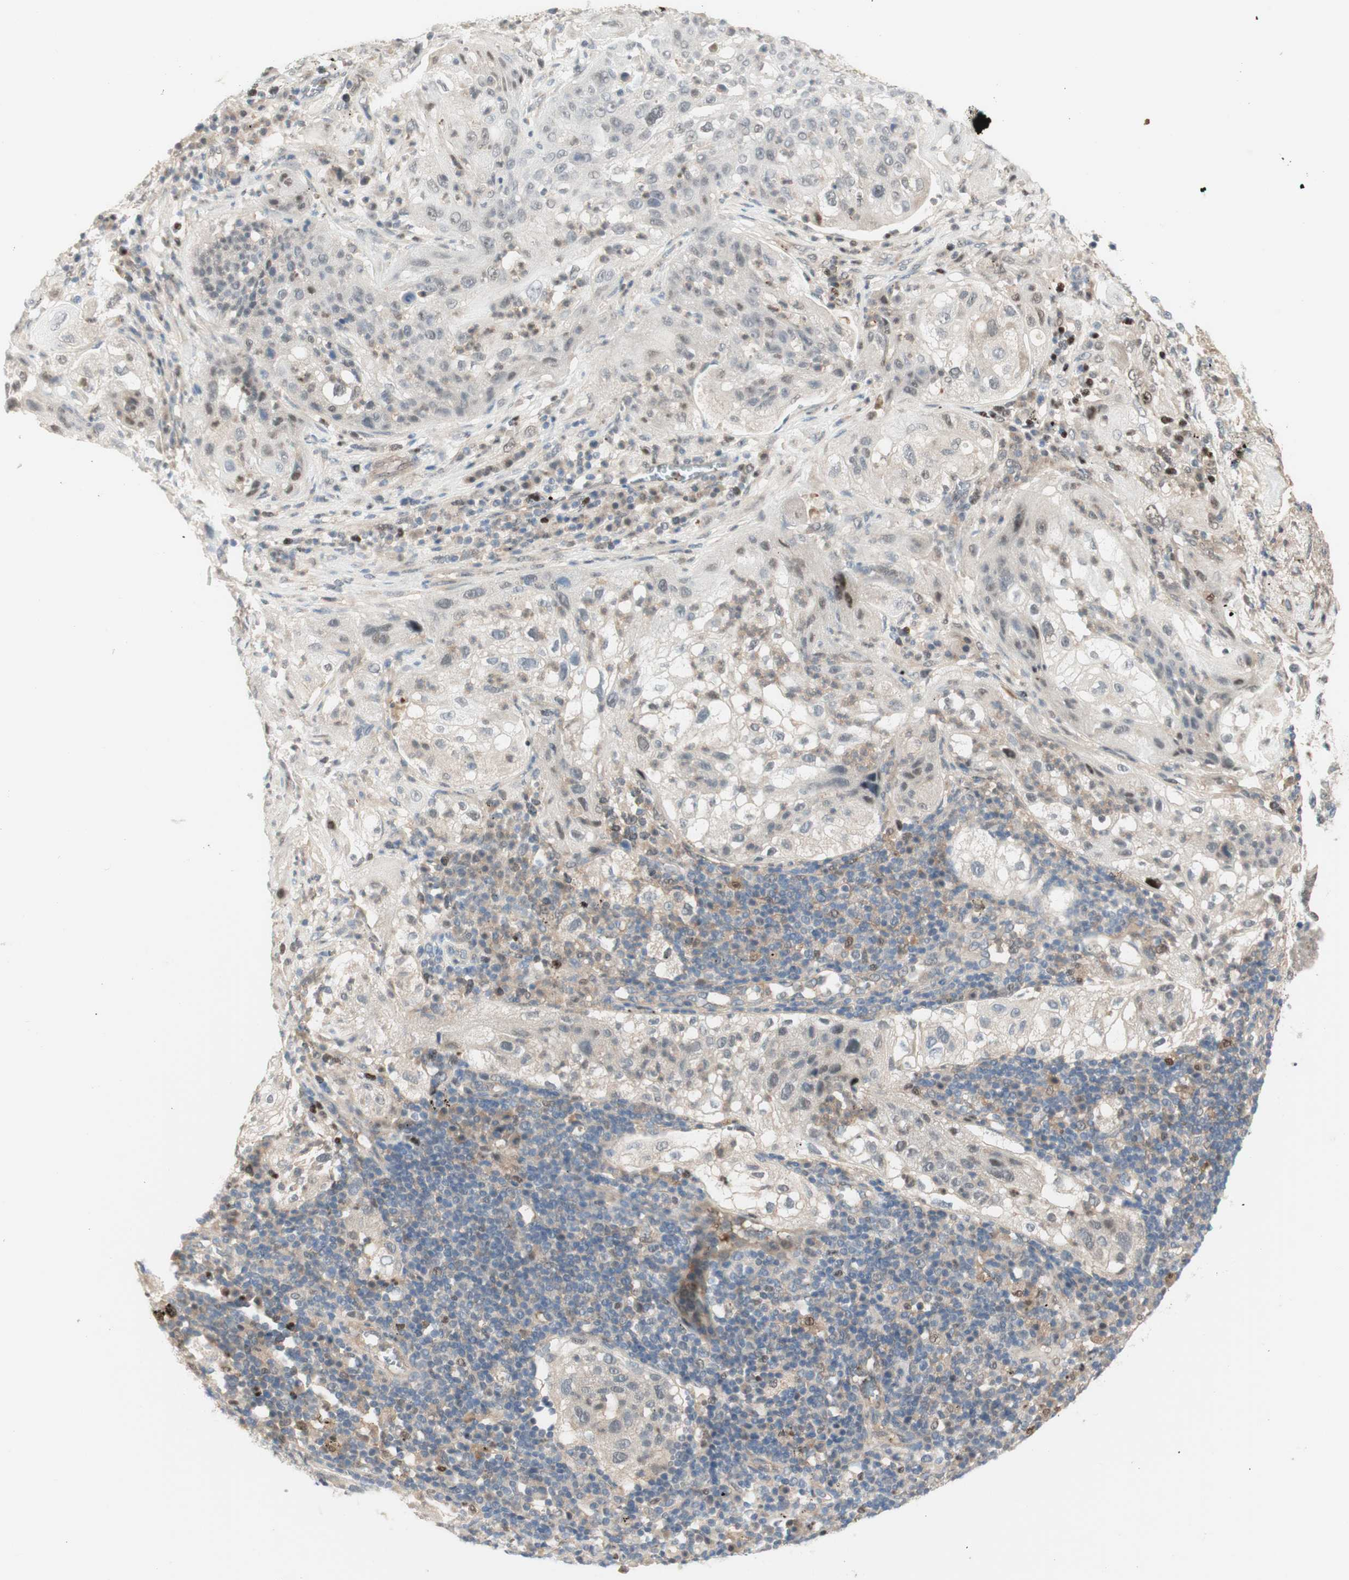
{"staining": {"intensity": "weak", "quantity": "<25%", "location": "nuclear"}, "tissue": "lung cancer", "cell_type": "Tumor cells", "image_type": "cancer", "snomed": [{"axis": "morphology", "description": "Inflammation, NOS"}, {"axis": "morphology", "description": "Squamous cell carcinoma, NOS"}, {"axis": "topography", "description": "Lymph node"}, {"axis": "topography", "description": "Soft tissue"}, {"axis": "topography", "description": "Lung"}], "caption": "This is an immunohistochemistry (IHC) histopathology image of human lung cancer. There is no positivity in tumor cells.", "gene": "RFNG", "patient": {"sex": "male", "age": 66}}